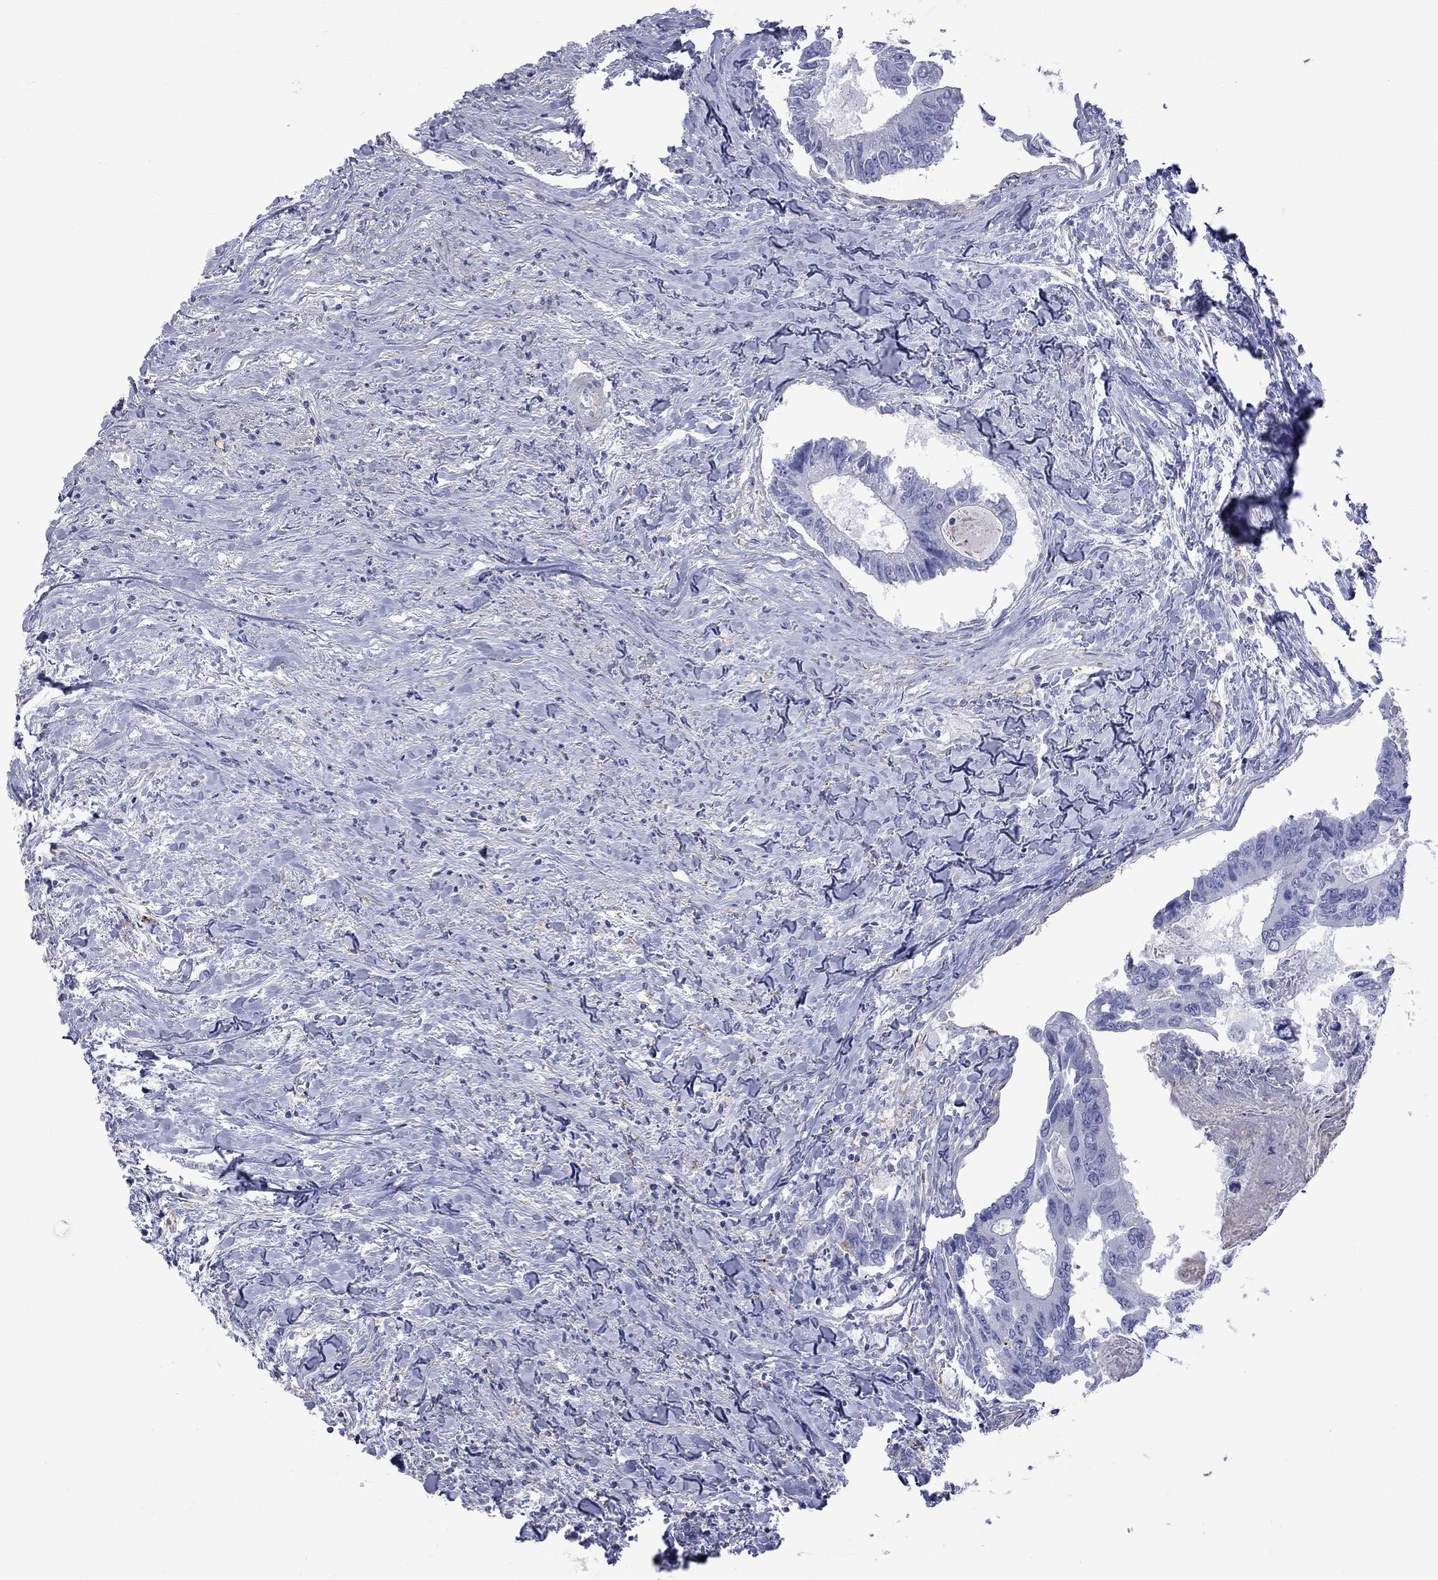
{"staining": {"intensity": "negative", "quantity": "none", "location": "none"}, "tissue": "colorectal cancer", "cell_type": "Tumor cells", "image_type": "cancer", "snomed": [{"axis": "morphology", "description": "Adenocarcinoma, NOS"}, {"axis": "topography", "description": "Colon"}], "caption": "This micrograph is of colorectal adenocarcinoma stained with IHC to label a protein in brown with the nuclei are counter-stained blue. There is no expression in tumor cells.", "gene": "S100A3", "patient": {"sex": "male", "age": 53}}